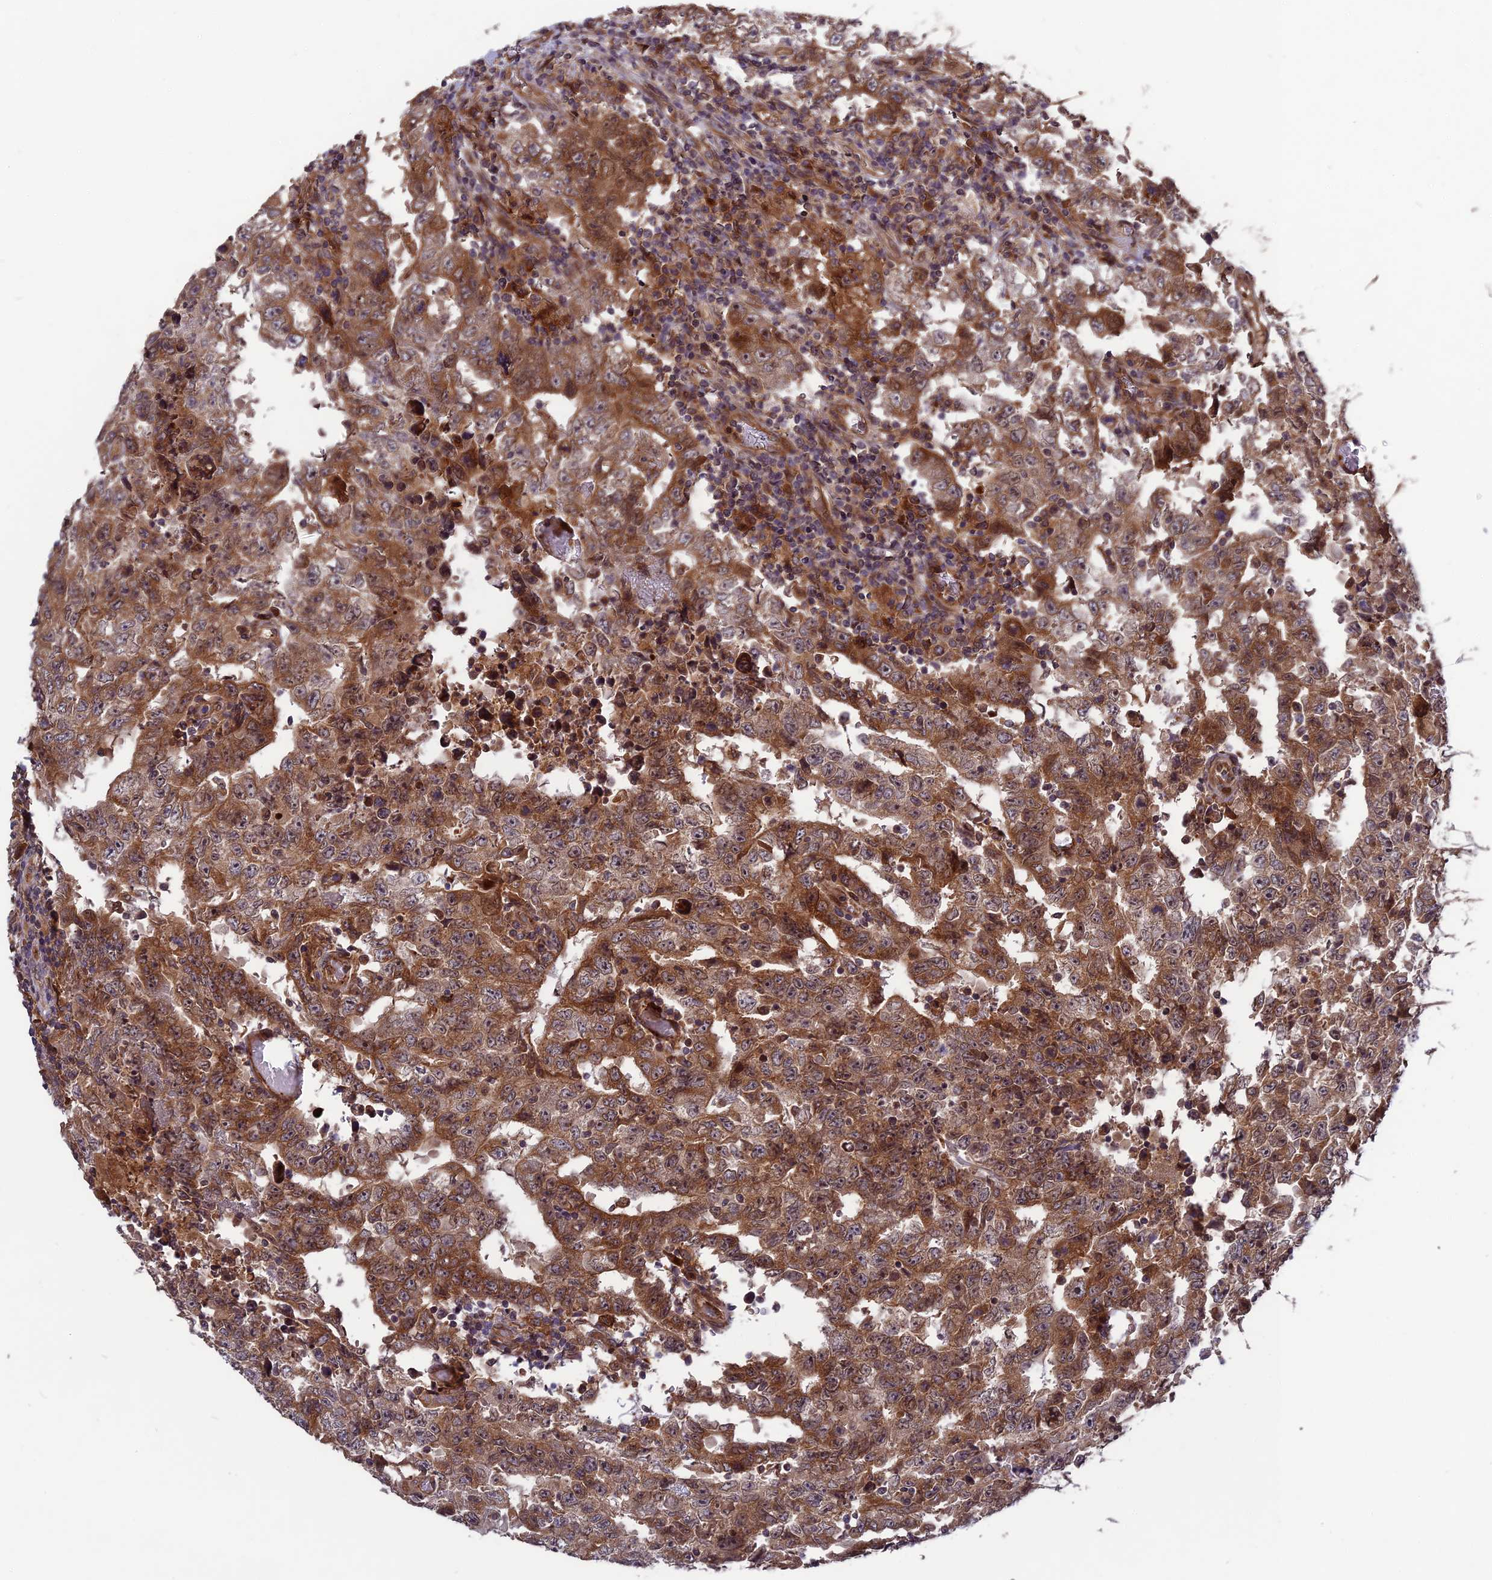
{"staining": {"intensity": "strong", "quantity": ">75%", "location": "cytoplasmic/membranous"}, "tissue": "testis cancer", "cell_type": "Tumor cells", "image_type": "cancer", "snomed": [{"axis": "morphology", "description": "Carcinoma, Embryonal, NOS"}, {"axis": "topography", "description": "Testis"}], "caption": "Immunohistochemistry histopathology image of neoplastic tissue: testis cancer (embryonal carcinoma) stained using immunohistochemistry (IHC) demonstrates high levels of strong protein expression localized specifically in the cytoplasmic/membranous of tumor cells, appearing as a cytoplasmic/membranous brown color.", "gene": "TMUB2", "patient": {"sex": "male", "age": 26}}